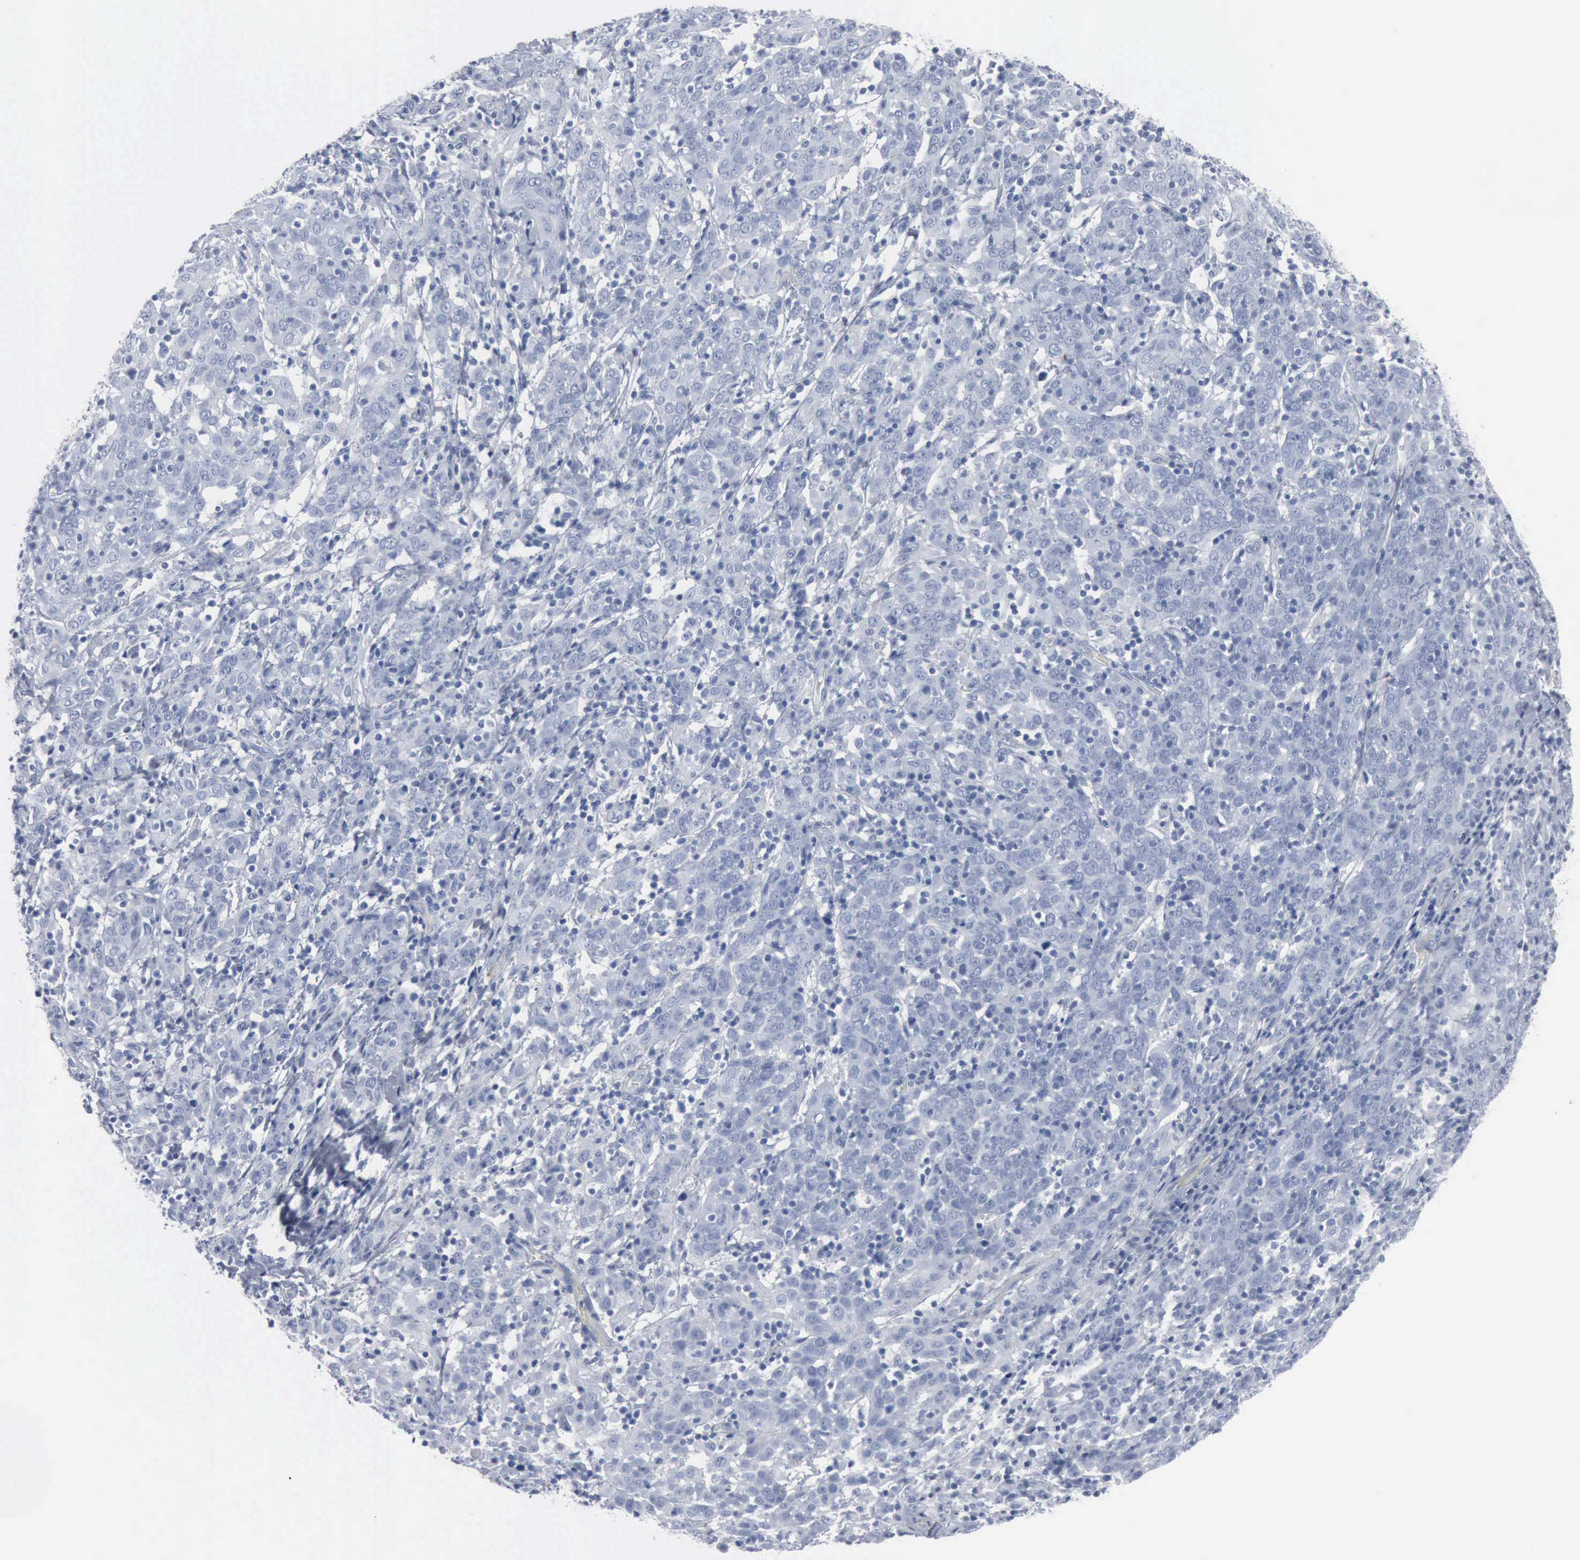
{"staining": {"intensity": "negative", "quantity": "none", "location": "none"}, "tissue": "cervical cancer", "cell_type": "Tumor cells", "image_type": "cancer", "snomed": [{"axis": "morphology", "description": "Normal tissue, NOS"}, {"axis": "morphology", "description": "Squamous cell carcinoma, NOS"}, {"axis": "topography", "description": "Cervix"}], "caption": "Immunohistochemistry (IHC) photomicrograph of cervical cancer (squamous cell carcinoma) stained for a protein (brown), which demonstrates no positivity in tumor cells.", "gene": "DMD", "patient": {"sex": "female", "age": 67}}